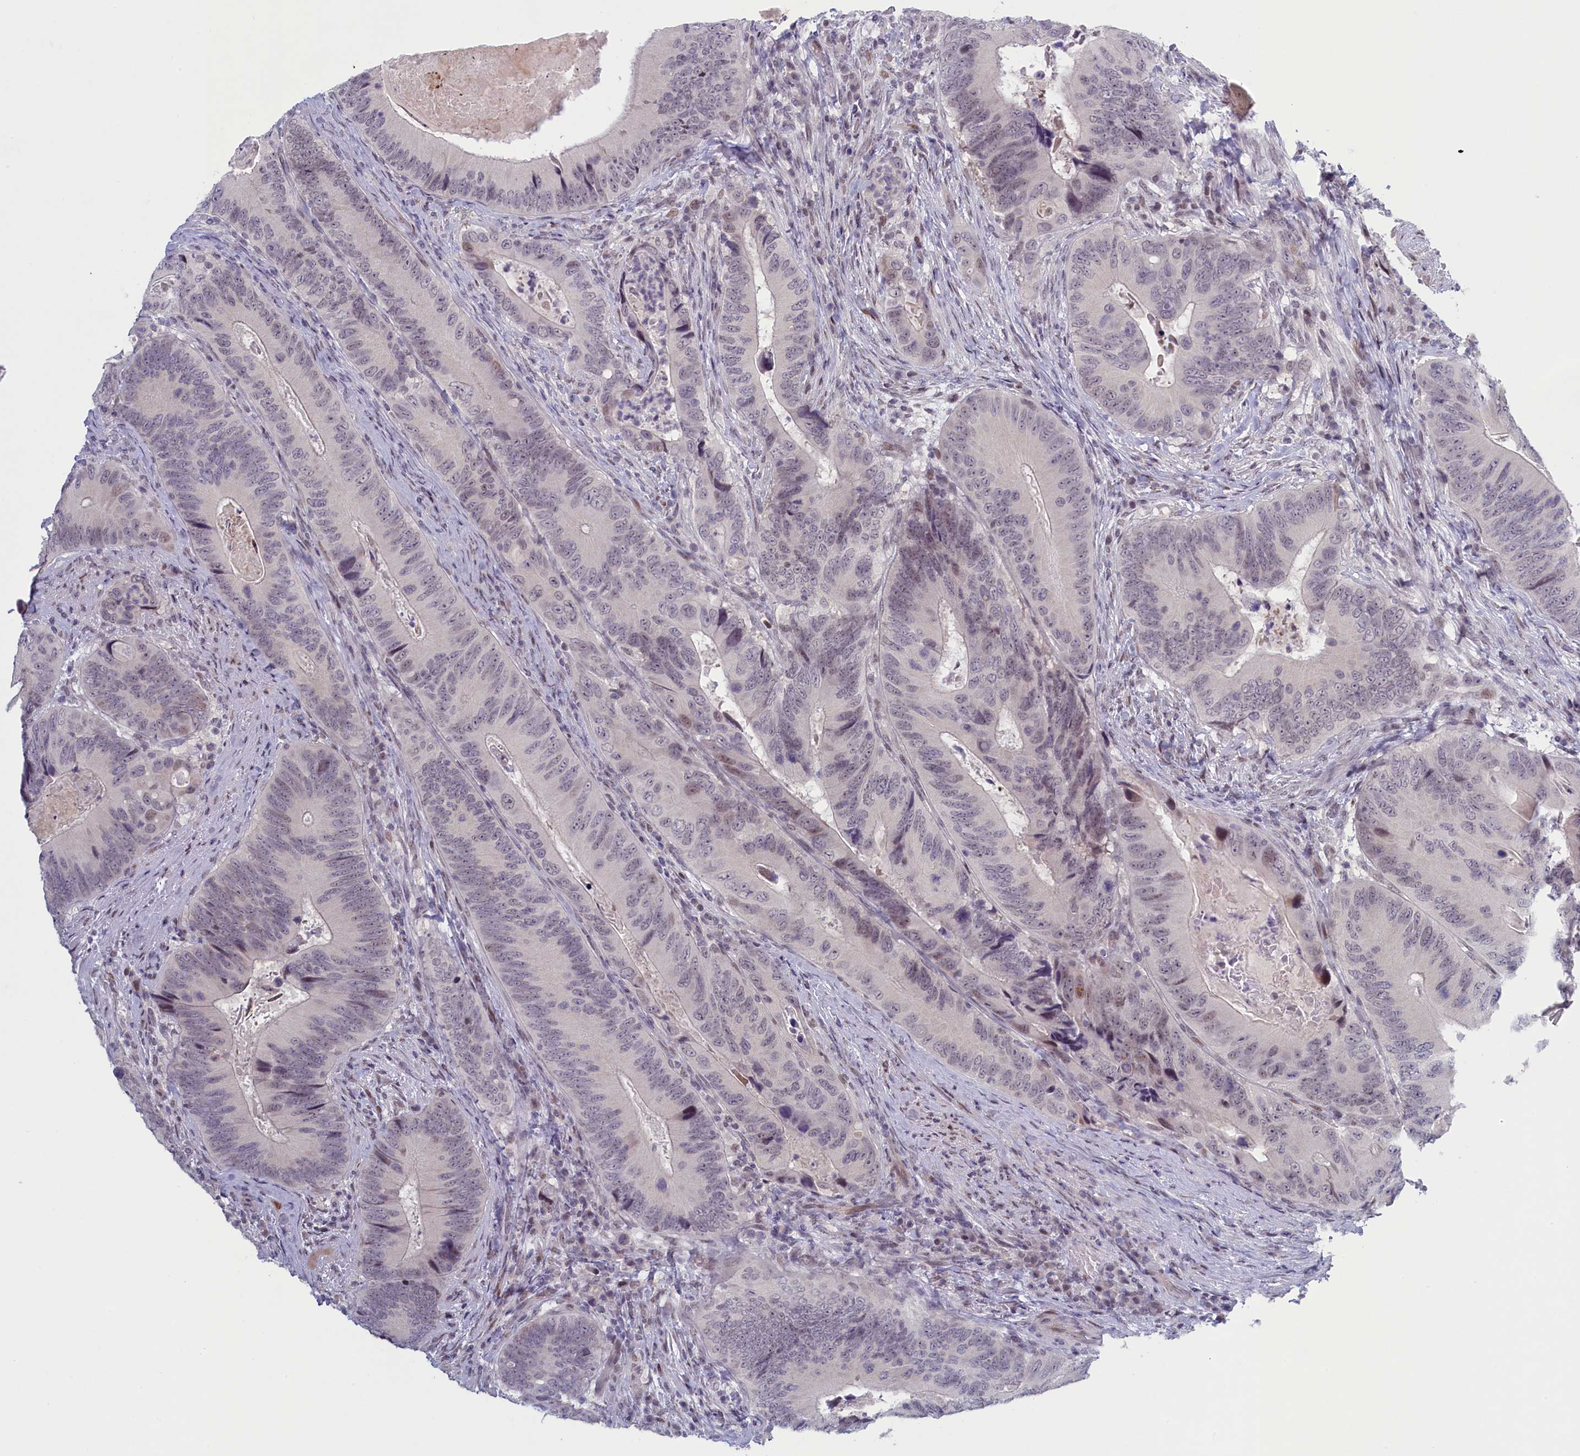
{"staining": {"intensity": "weak", "quantity": "<25%", "location": "nuclear"}, "tissue": "colorectal cancer", "cell_type": "Tumor cells", "image_type": "cancer", "snomed": [{"axis": "morphology", "description": "Adenocarcinoma, NOS"}, {"axis": "topography", "description": "Colon"}], "caption": "High magnification brightfield microscopy of colorectal cancer stained with DAB (3,3'-diaminobenzidine) (brown) and counterstained with hematoxylin (blue): tumor cells show no significant positivity.", "gene": "ATF7IP2", "patient": {"sex": "male", "age": 84}}